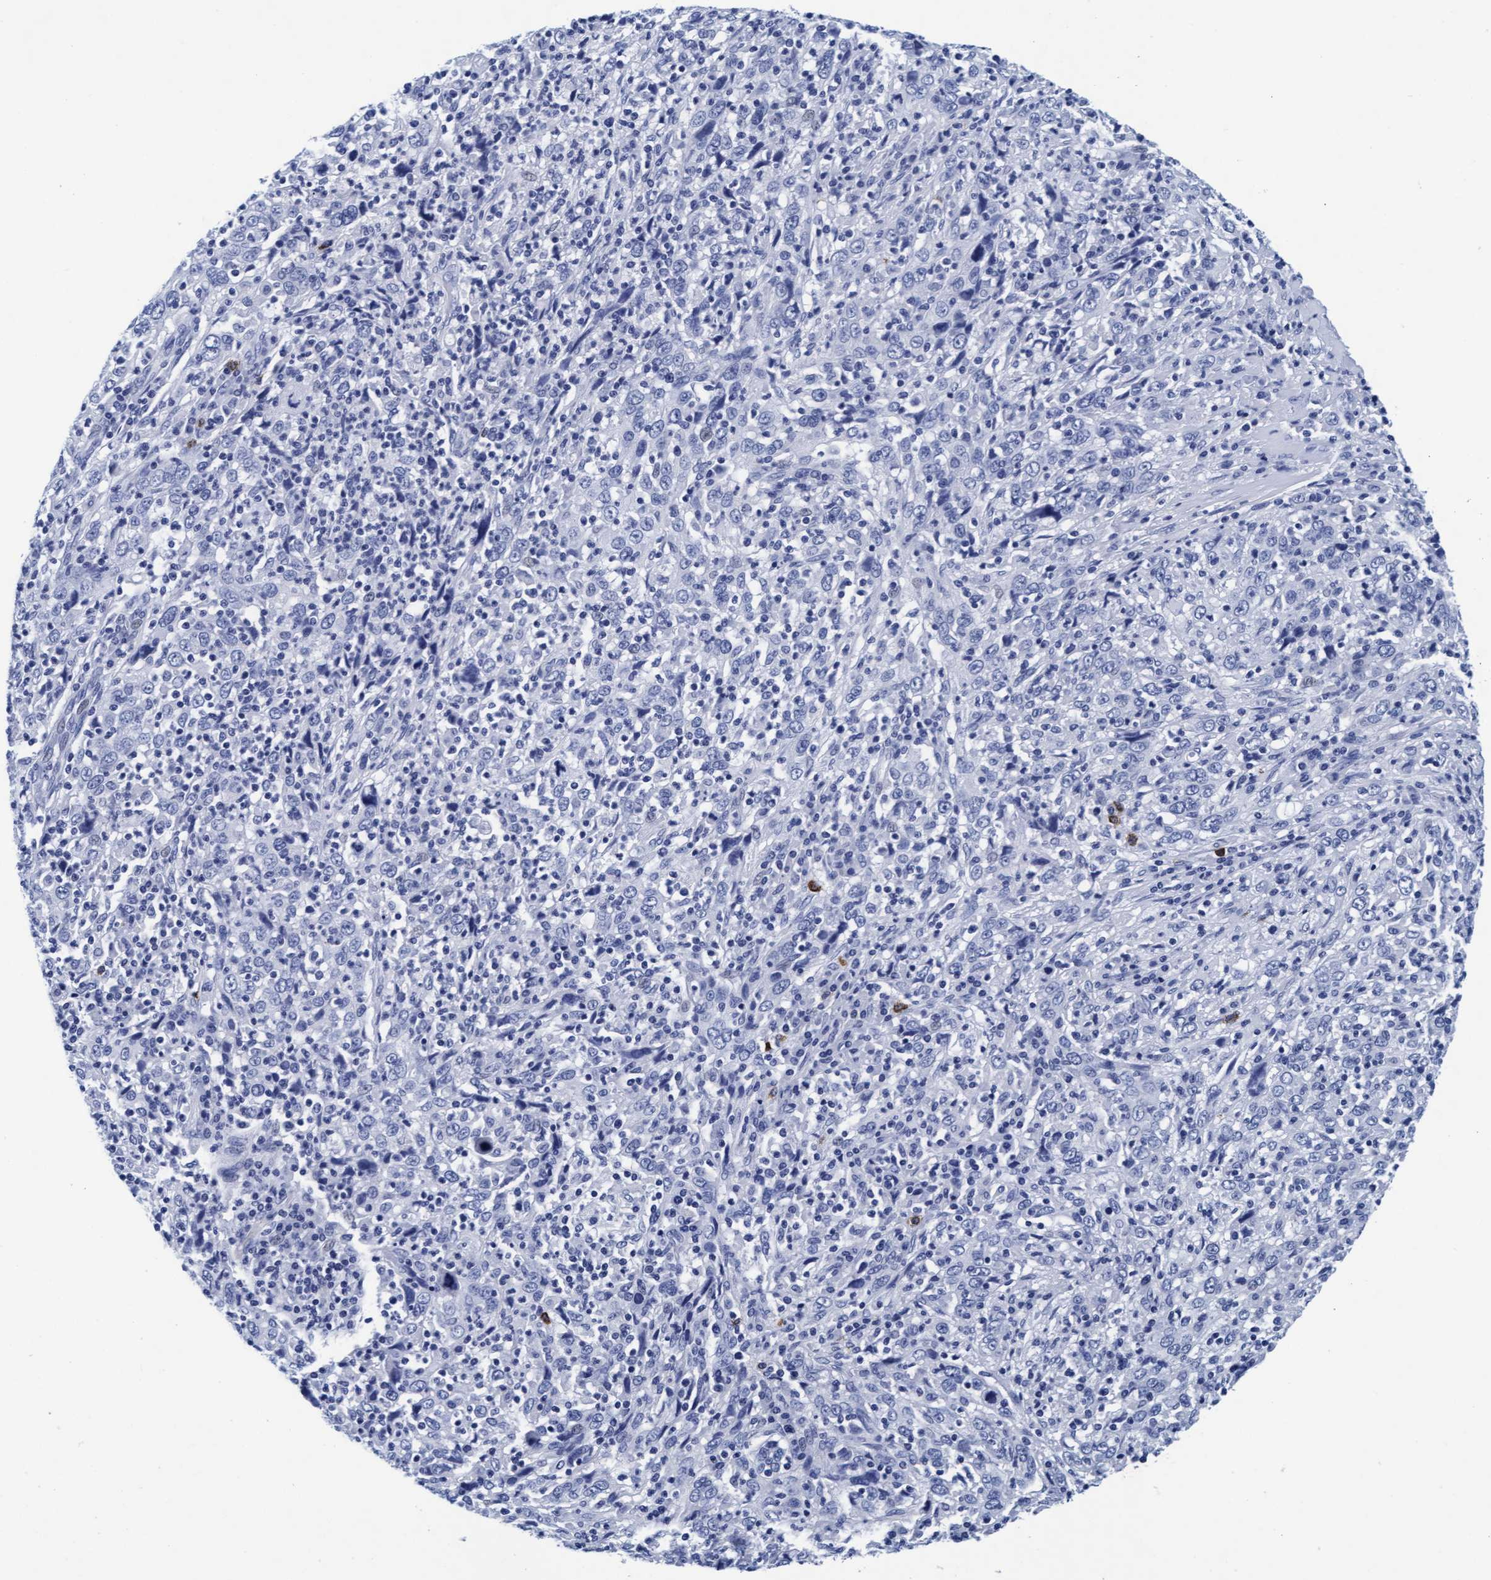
{"staining": {"intensity": "negative", "quantity": "none", "location": "none"}, "tissue": "cervical cancer", "cell_type": "Tumor cells", "image_type": "cancer", "snomed": [{"axis": "morphology", "description": "Squamous cell carcinoma, NOS"}, {"axis": "topography", "description": "Cervix"}], "caption": "High magnification brightfield microscopy of cervical squamous cell carcinoma stained with DAB (3,3'-diaminobenzidine) (brown) and counterstained with hematoxylin (blue): tumor cells show no significant positivity.", "gene": "ARSG", "patient": {"sex": "female", "age": 46}}